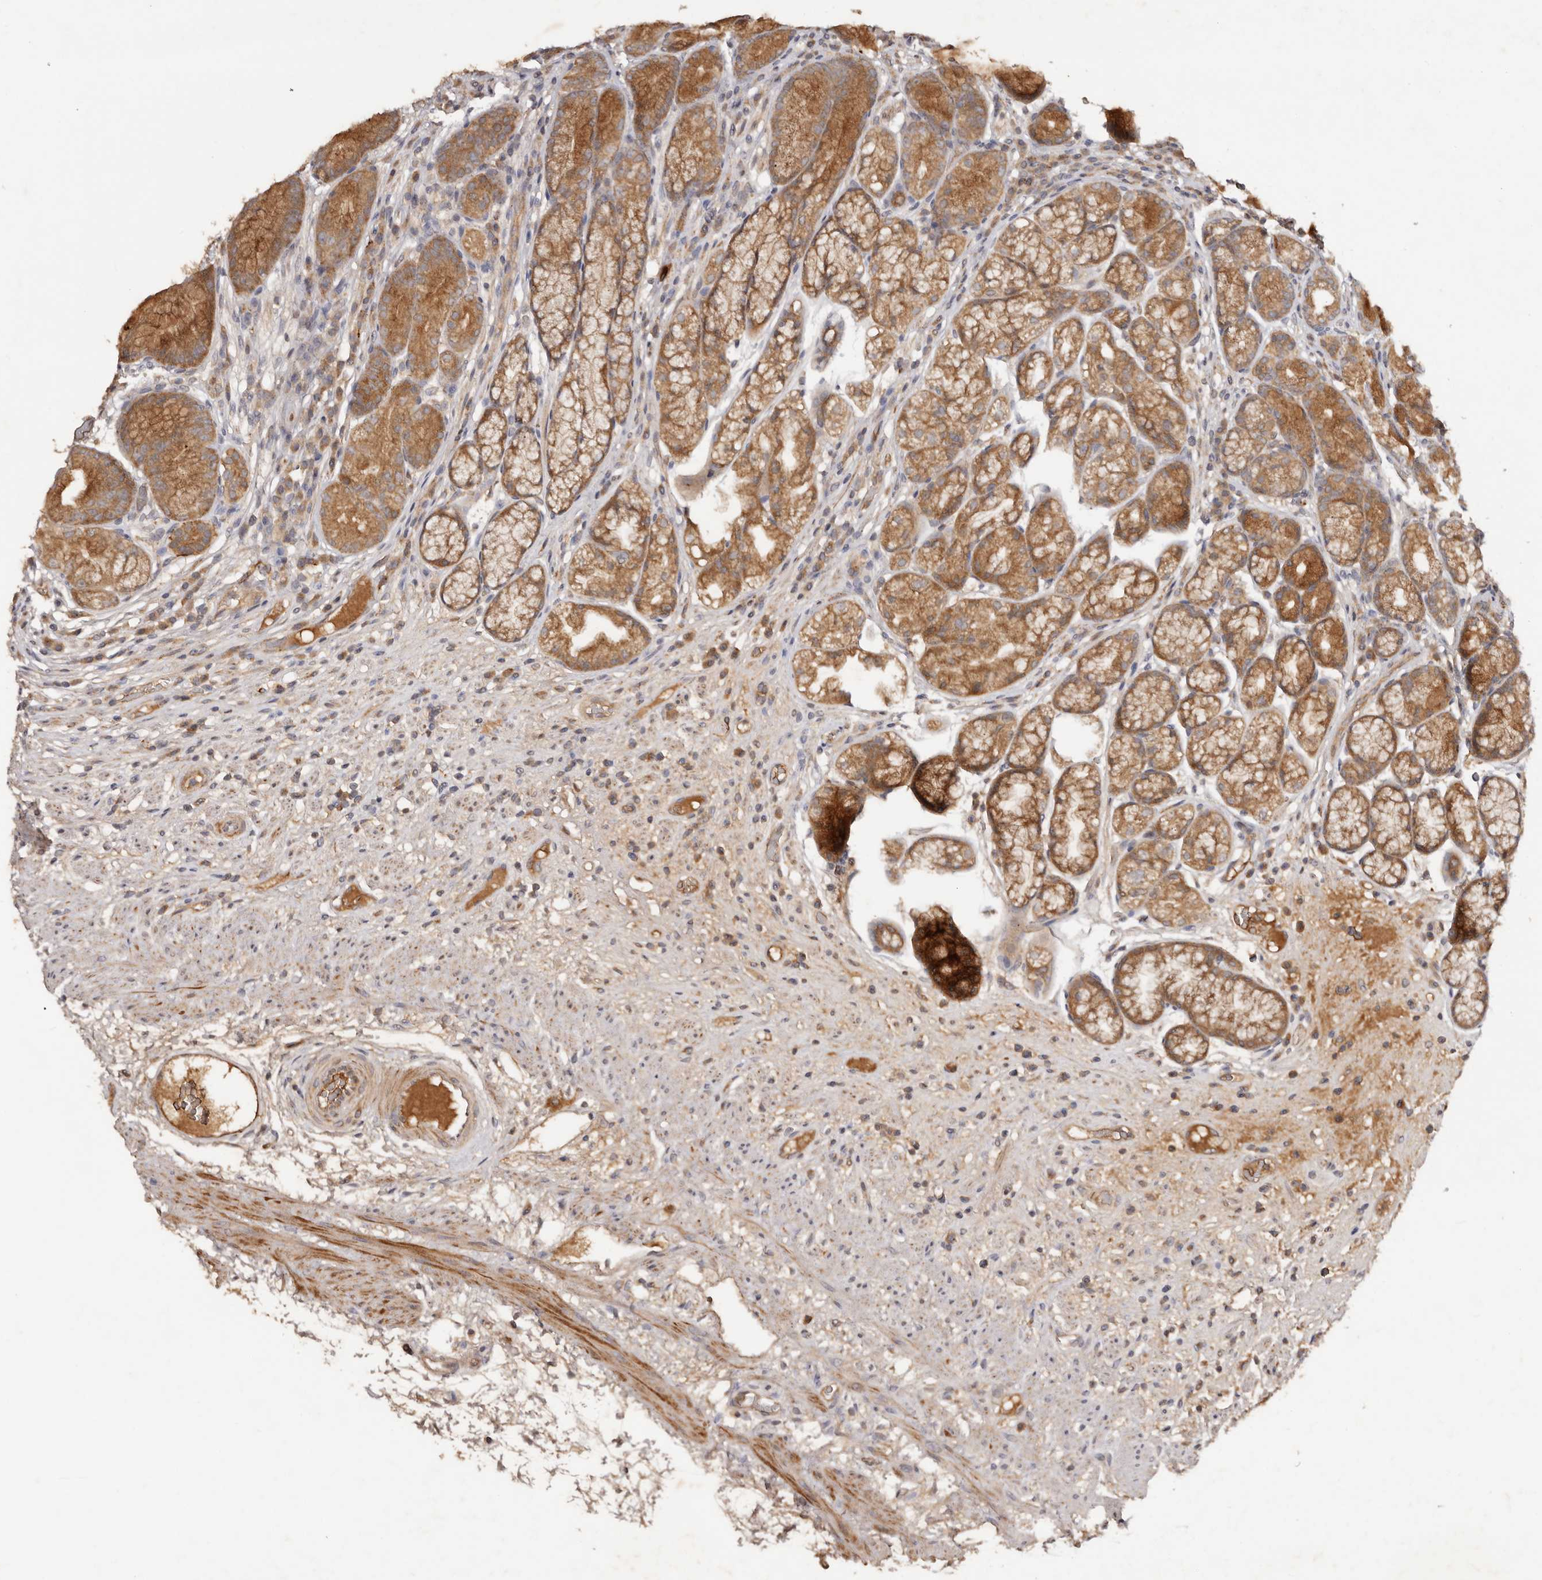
{"staining": {"intensity": "moderate", "quantity": ">75%", "location": "cytoplasmic/membranous"}, "tissue": "stomach", "cell_type": "Glandular cells", "image_type": "normal", "snomed": [{"axis": "morphology", "description": "Normal tissue, NOS"}, {"axis": "topography", "description": "Stomach"}], "caption": "The image demonstrates immunohistochemical staining of benign stomach. There is moderate cytoplasmic/membranous staining is present in approximately >75% of glandular cells.", "gene": "PKIB", "patient": {"sex": "male", "age": 57}}